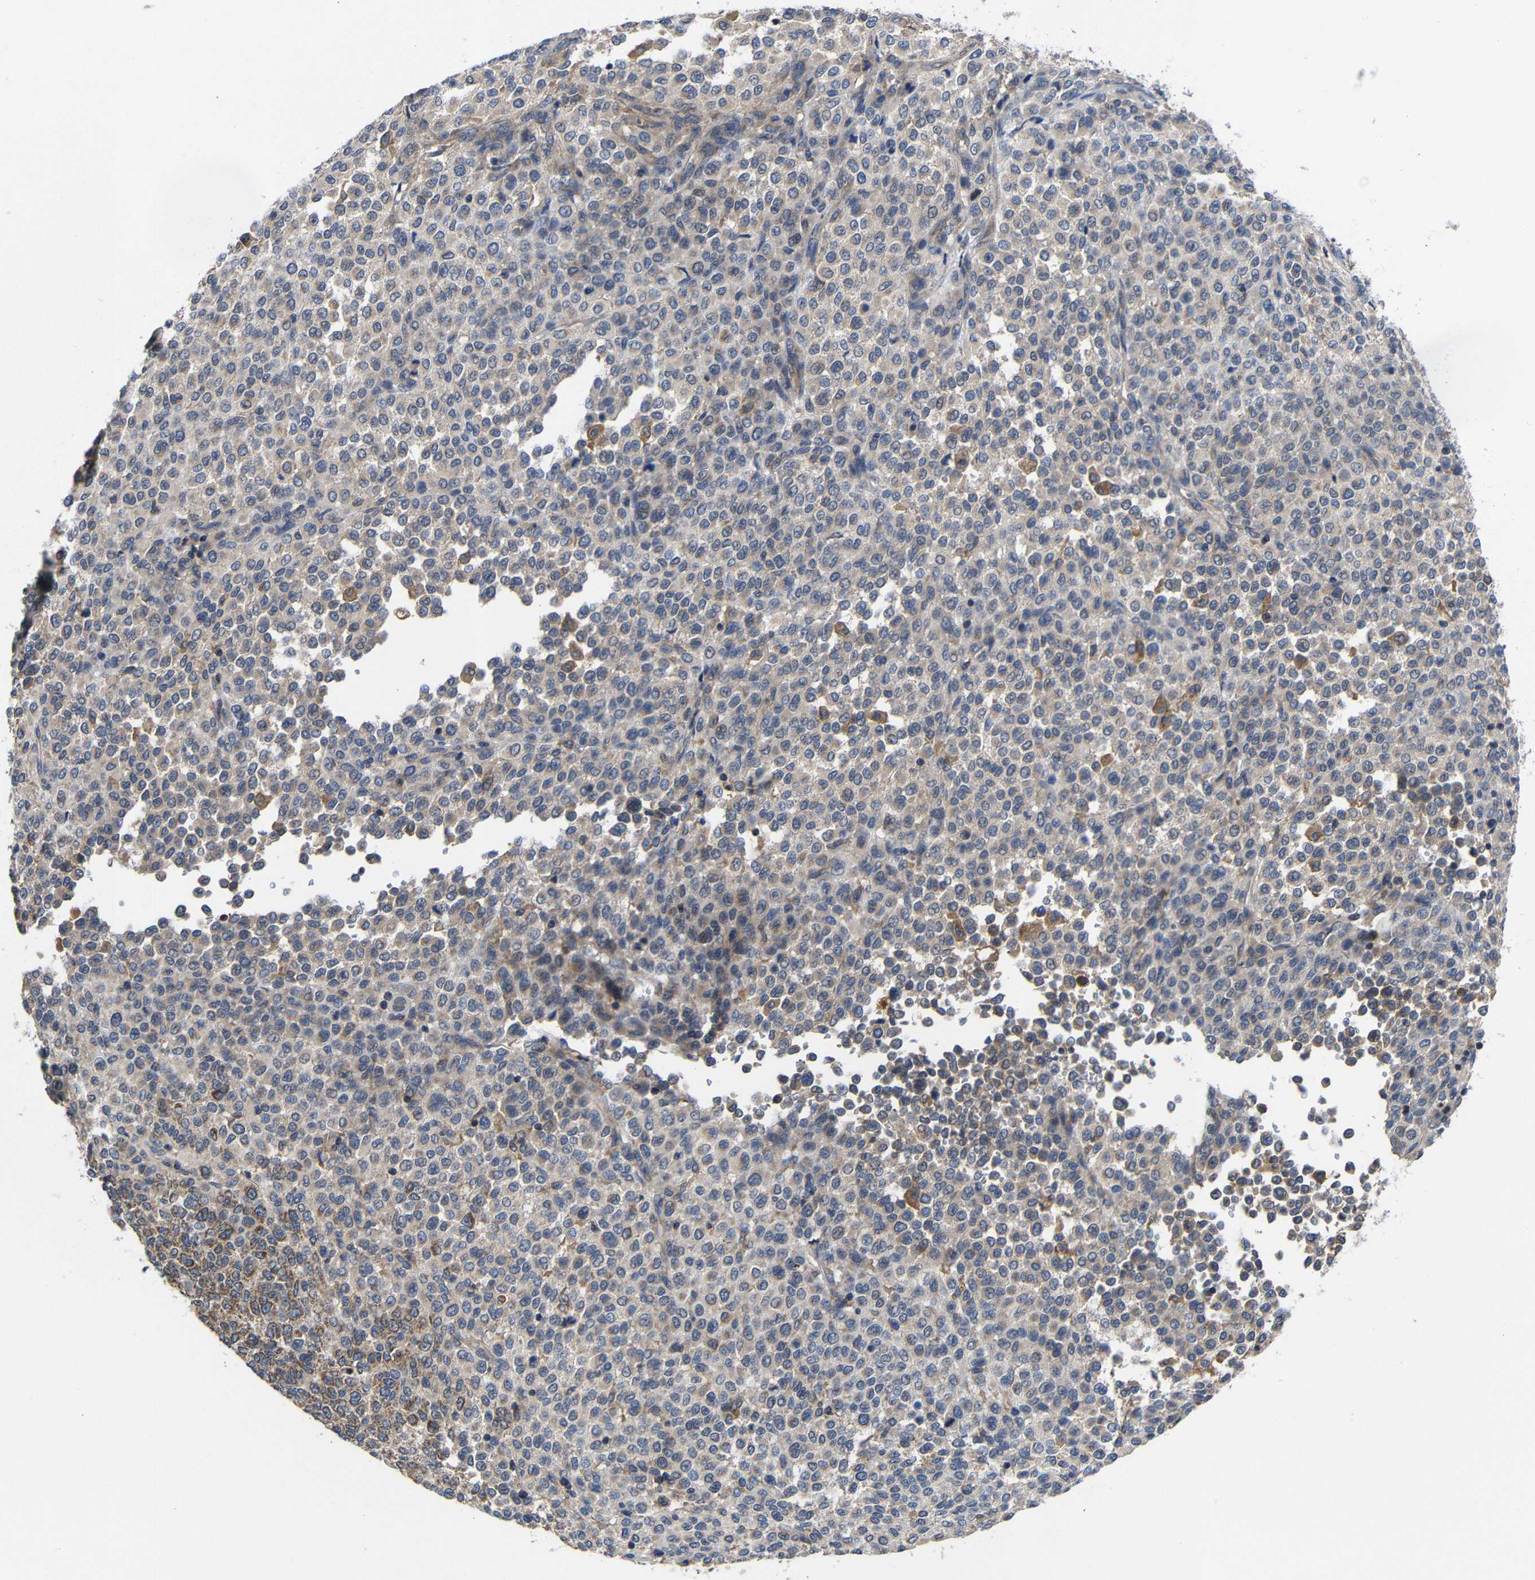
{"staining": {"intensity": "moderate", "quantity": "<25%", "location": "cytoplasmic/membranous"}, "tissue": "melanoma", "cell_type": "Tumor cells", "image_type": "cancer", "snomed": [{"axis": "morphology", "description": "Malignant melanoma, Metastatic site"}, {"axis": "topography", "description": "Pancreas"}], "caption": "Malignant melanoma (metastatic site) tissue displays moderate cytoplasmic/membranous expression in approximately <25% of tumor cells", "gene": "LPAR5", "patient": {"sex": "female", "age": 30}}